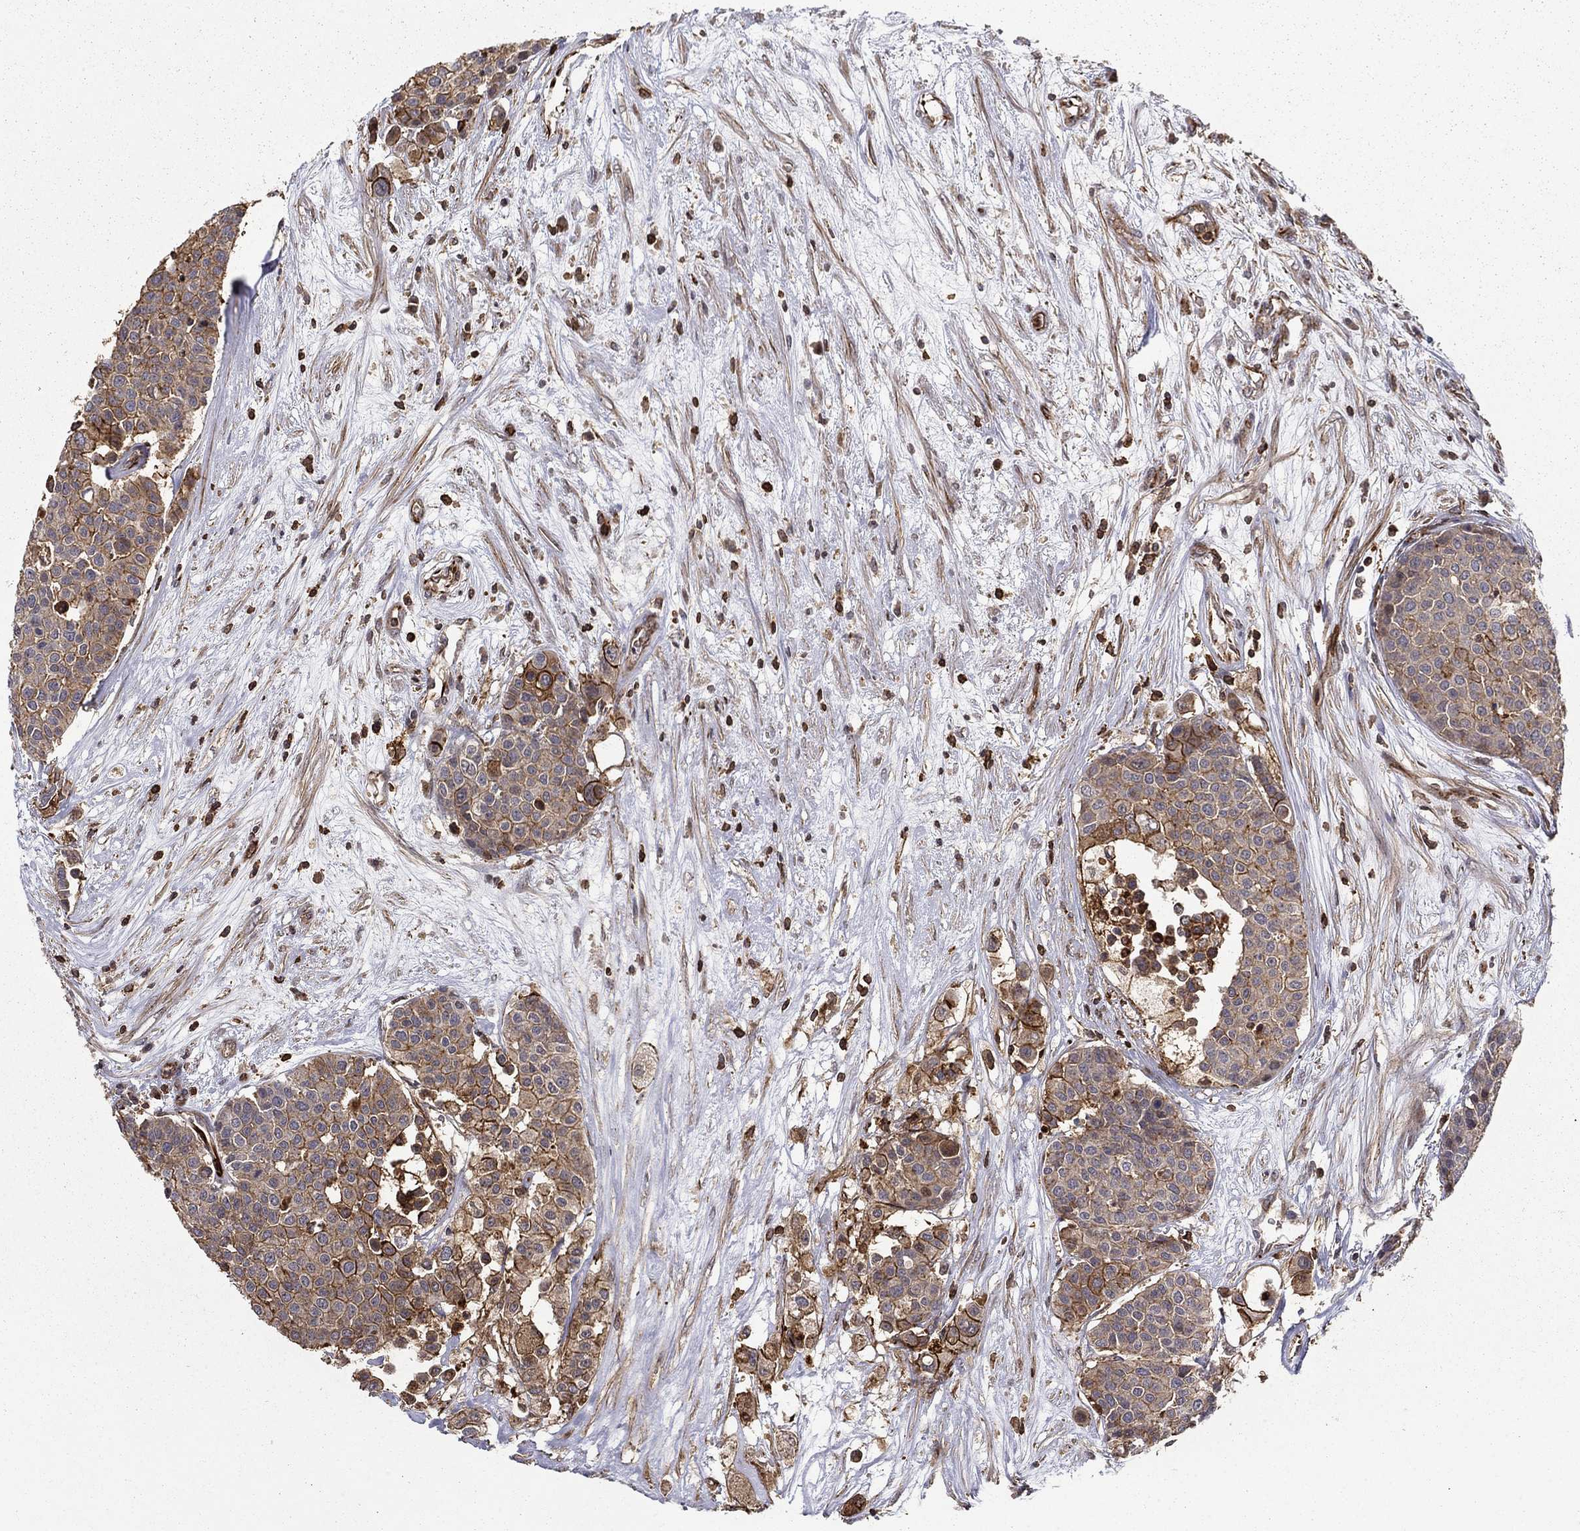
{"staining": {"intensity": "strong", "quantity": "<25%", "location": "cytoplasmic/membranous"}, "tissue": "carcinoid", "cell_type": "Tumor cells", "image_type": "cancer", "snomed": [{"axis": "morphology", "description": "Carcinoid, malignant, NOS"}, {"axis": "topography", "description": "Colon"}], "caption": "Immunohistochemical staining of malignant carcinoid shows strong cytoplasmic/membranous protein expression in about <25% of tumor cells. The protein is shown in brown color, while the nuclei are stained blue.", "gene": "ADM", "patient": {"sex": "male", "age": 81}}